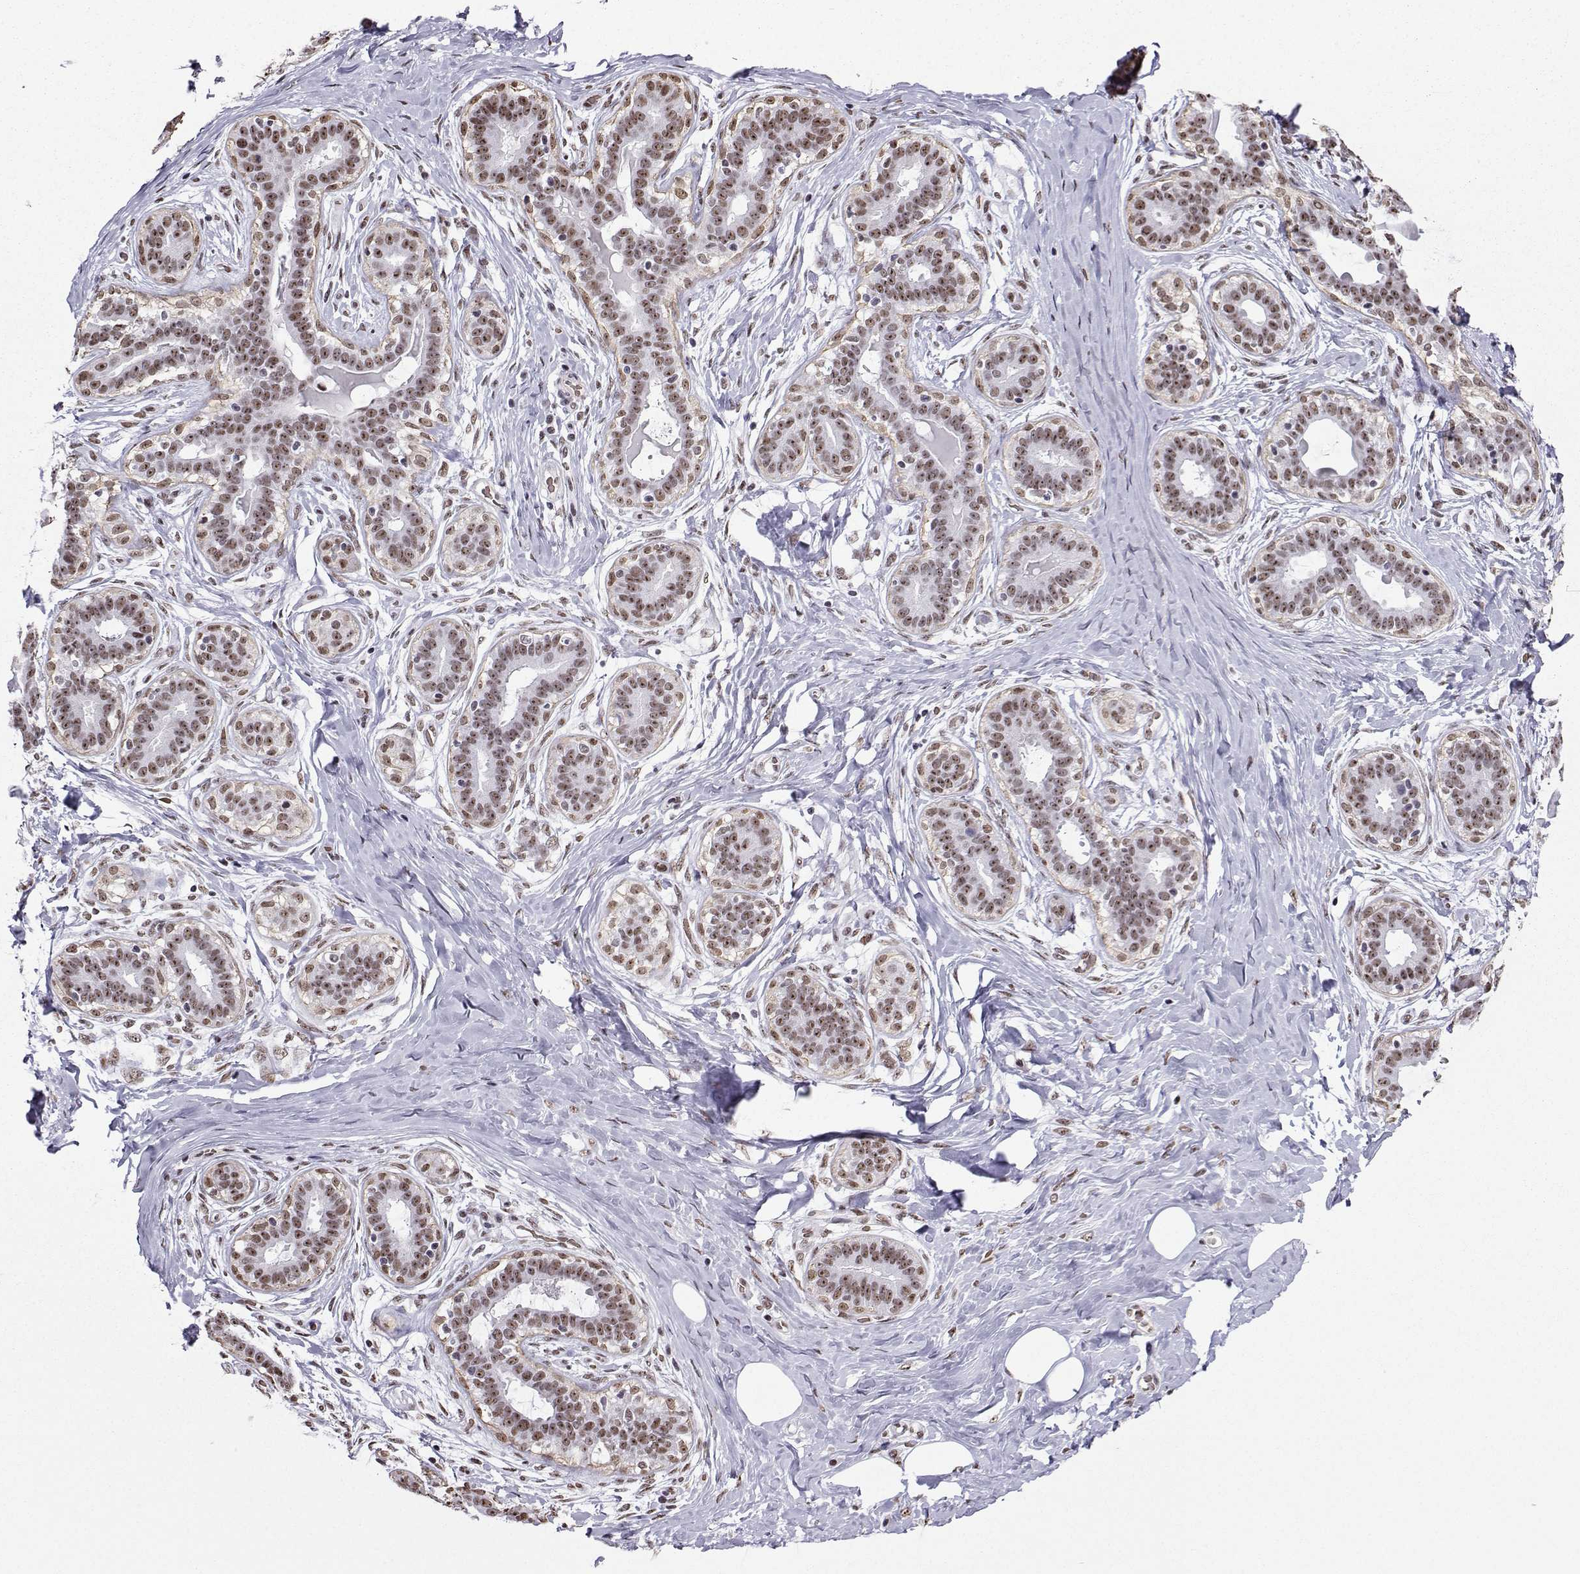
{"staining": {"intensity": "negative", "quantity": "none", "location": "none"}, "tissue": "breast", "cell_type": "Adipocytes", "image_type": "normal", "snomed": [{"axis": "morphology", "description": "Normal tissue, NOS"}, {"axis": "topography", "description": "Skin"}, {"axis": "topography", "description": "Breast"}], "caption": "Immunohistochemistry (IHC) histopathology image of unremarkable breast stained for a protein (brown), which shows no positivity in adipocytes. Nuclei are stained in blue.", "gene": "CCNK", "patient": {"sex": "female", "age": 43}}